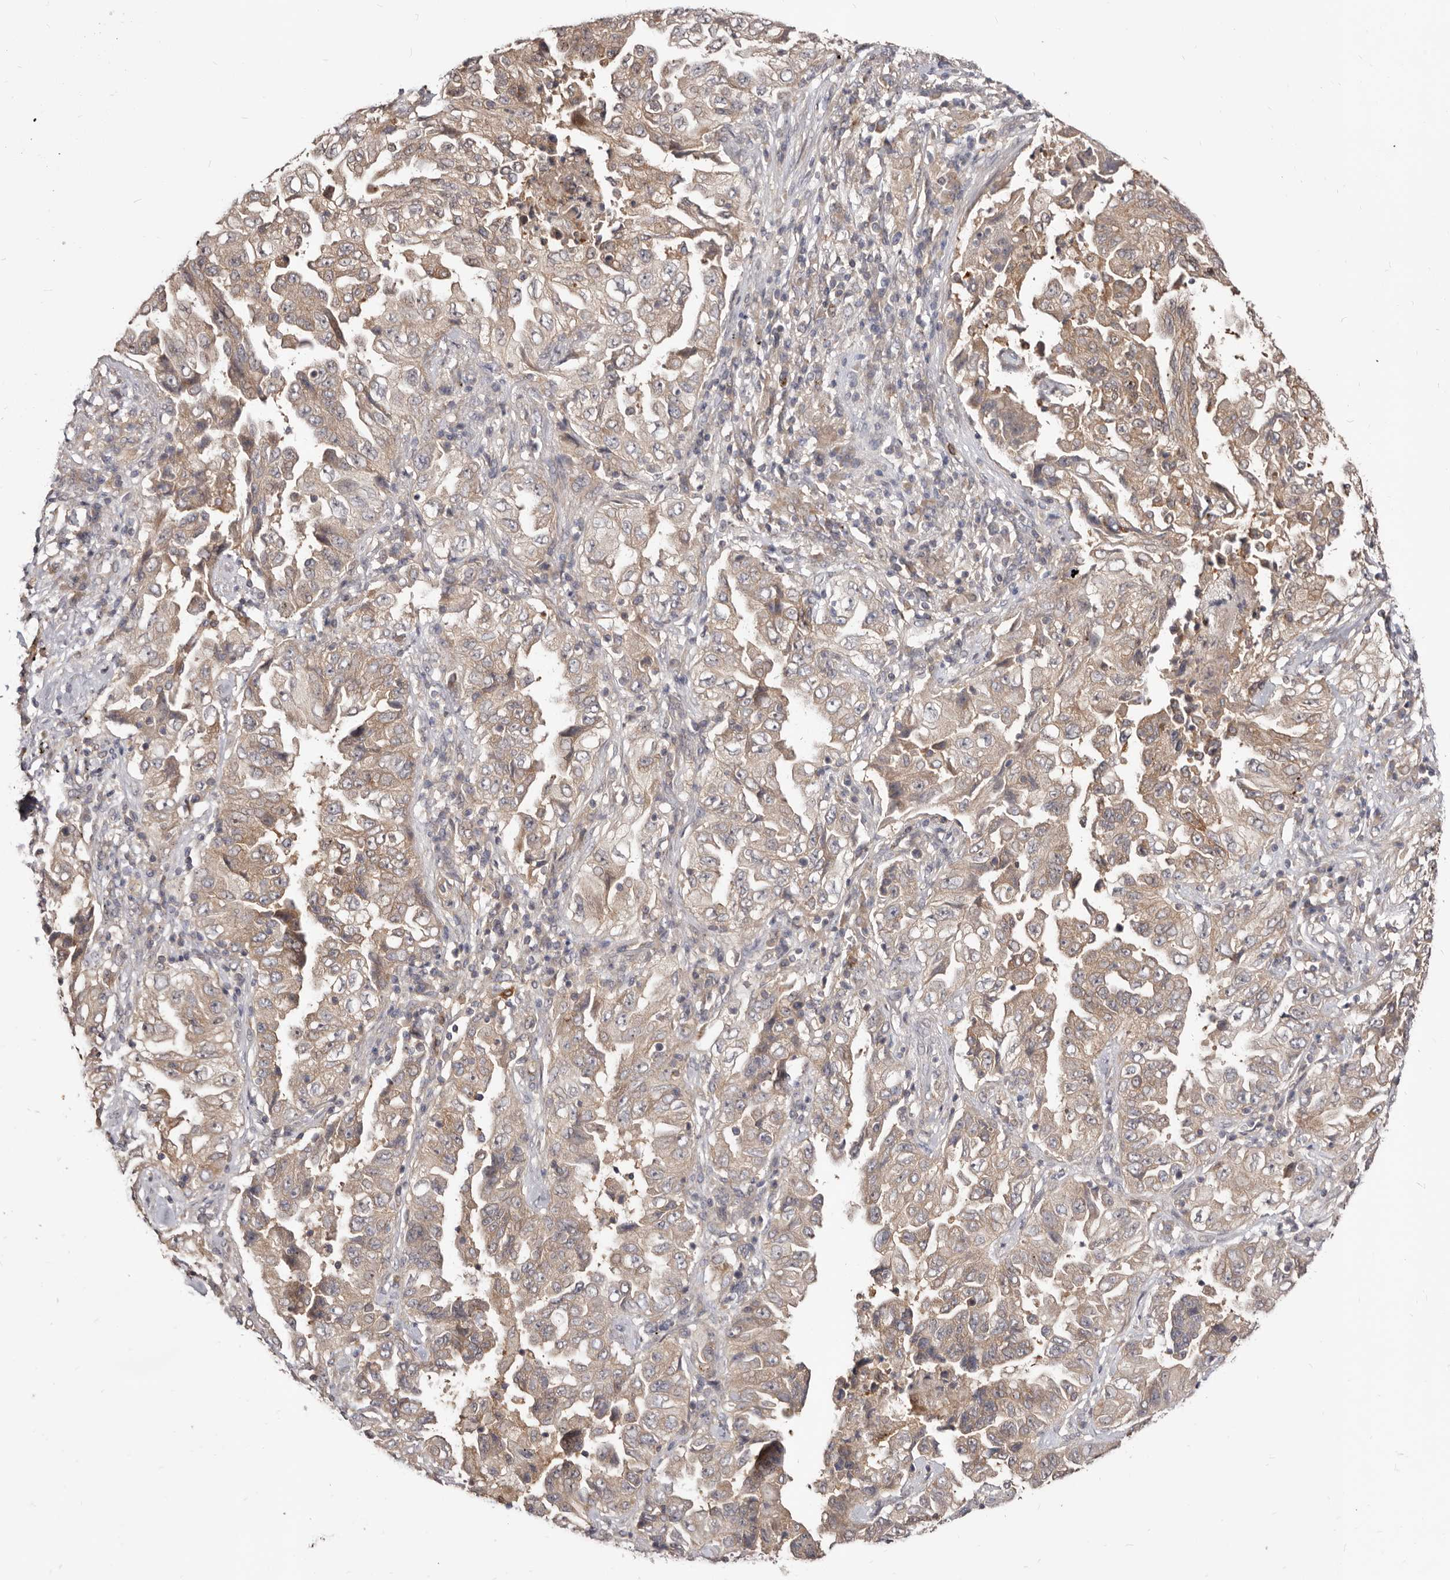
{"staining": {"intensity": "moderate", "quantity": ">75%", "location": "cytoplasmic/membranous"}, "tissue": "lung cancer", "cell_type": "Tumor cells", "image_type": "cancer", "snomed": [{"axis": "morphology", "description": "Adenocarcinoma, NOS"}, {"axis": "topography", "description": "Lung"}], "caption": "An image showing moderate cytoplasmic/membranous staining in about >75% of tumor cells in lung cancer, as visualized by brown immunohistochemical staining.", "gene": "TC2N", "patient": {"sex": "female", "age": 51}}